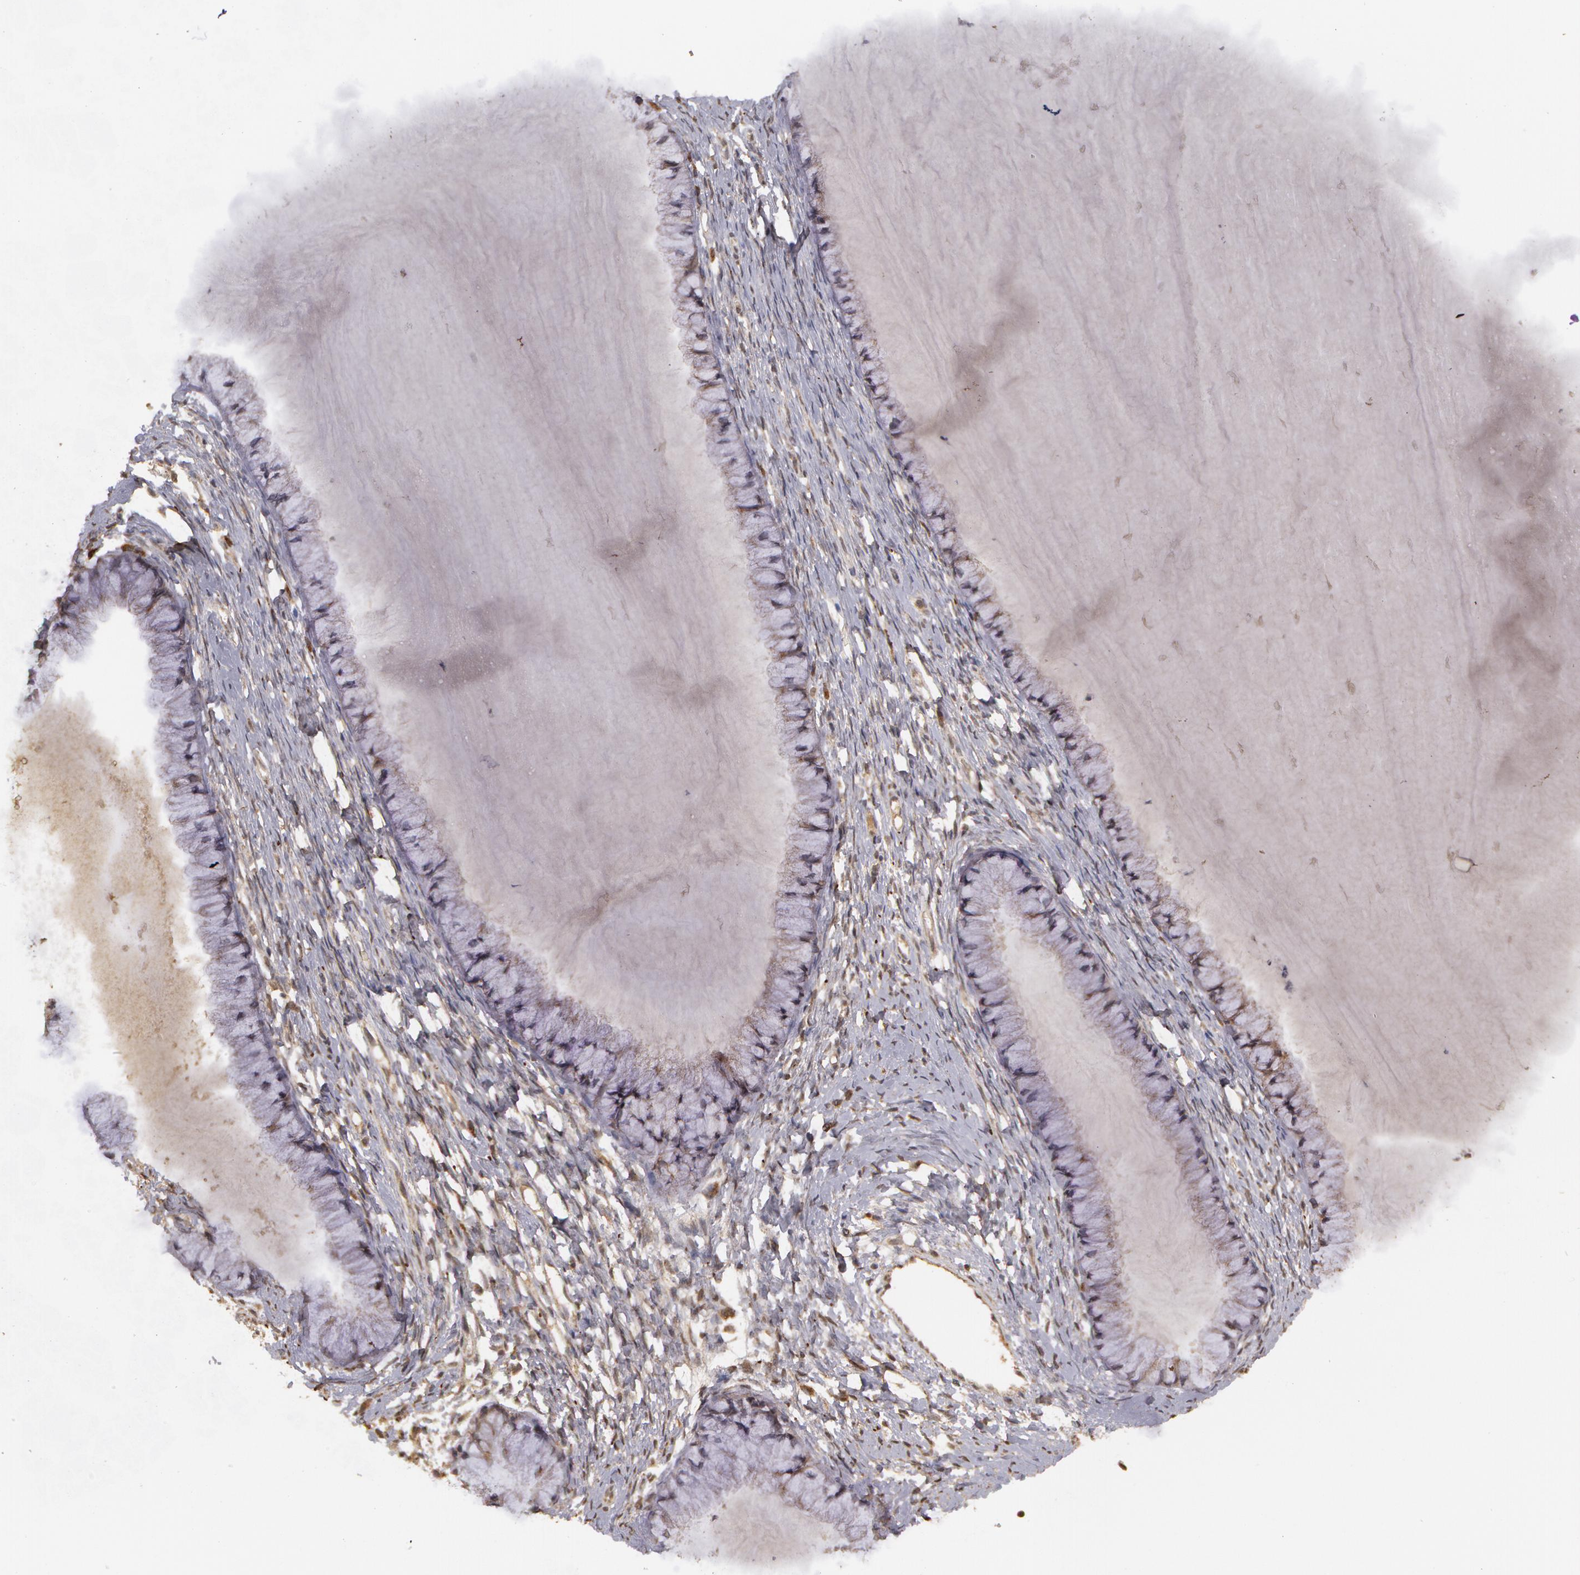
{"staining": {"intensity": "weak", "quantity": "25%-75%", "location": "cytoplasmic/membranous"}, "tissue": "cervix", "cell_type": "Glandular cells", "image_type": "normal", "snomed": [{"axis": "morphology", "description": "Normal tissue, NOS"}, {"axis": "topography", "description": "Cervix"}], "caption": "Human cervix stained for a protein (brown) exhibits weak cytoplasmic/membranous positive positivity in about 25%-75% of glandular cells.", "gene": "GLIS1", "patient": {"sex": "female", "age": 82}}